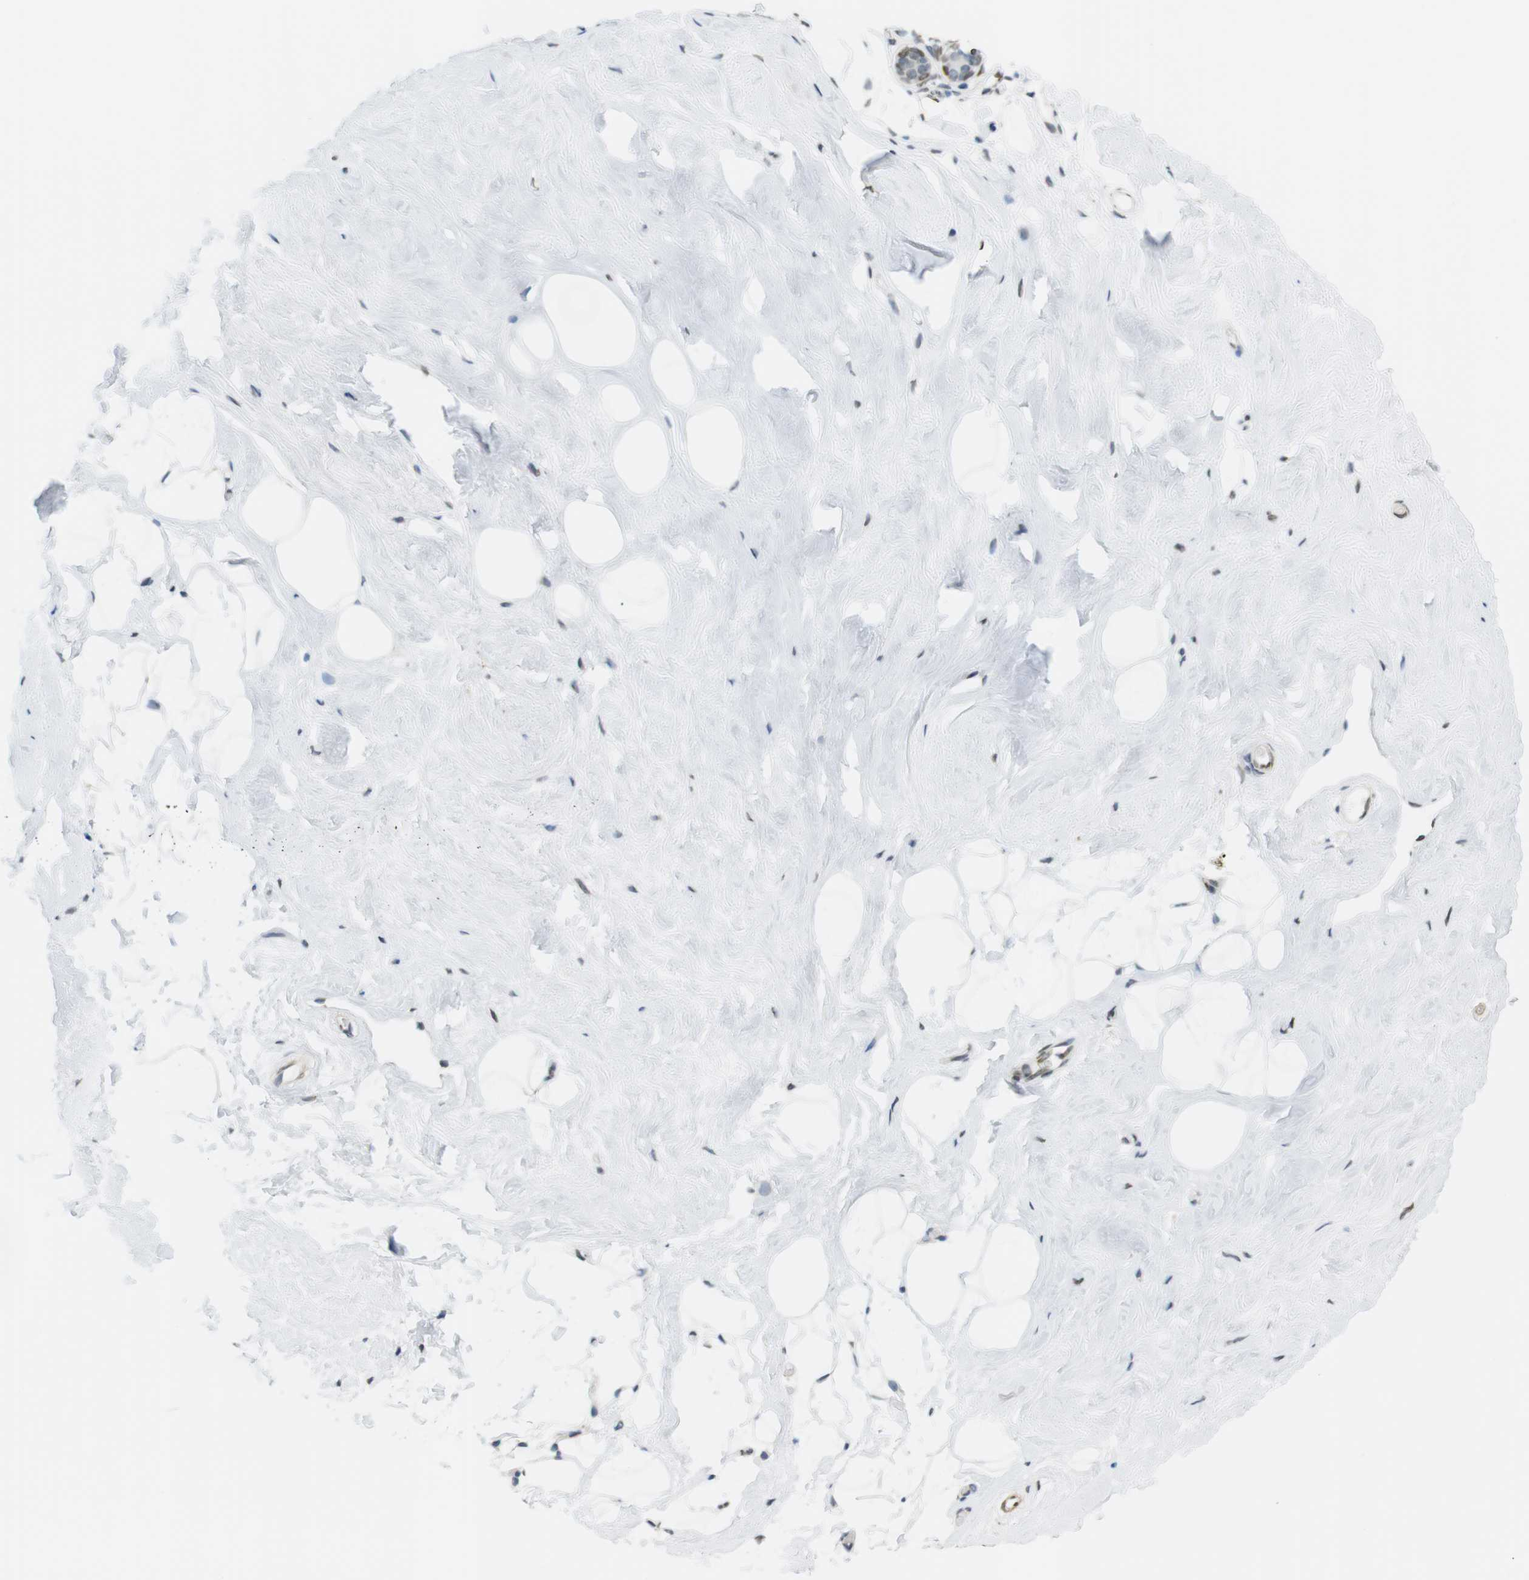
{"staining": {"intensity": "negative", "quantity": "none", "location": "none"}, "tissue": "breast", "cell_type": "Adipocytes", "image_type": "normal", "snomed": [{"axis": "morphology", "description": "Normal tissue, NOS"}, {"axis": "topography", "description": "Breast"}], "caption": "DAB immunohistochemical staining of unremarkable human breast shows no significant expression in adipocytes.", "gene": "ARL6IP6", "patient": {"sex": "female", "age": 75}}